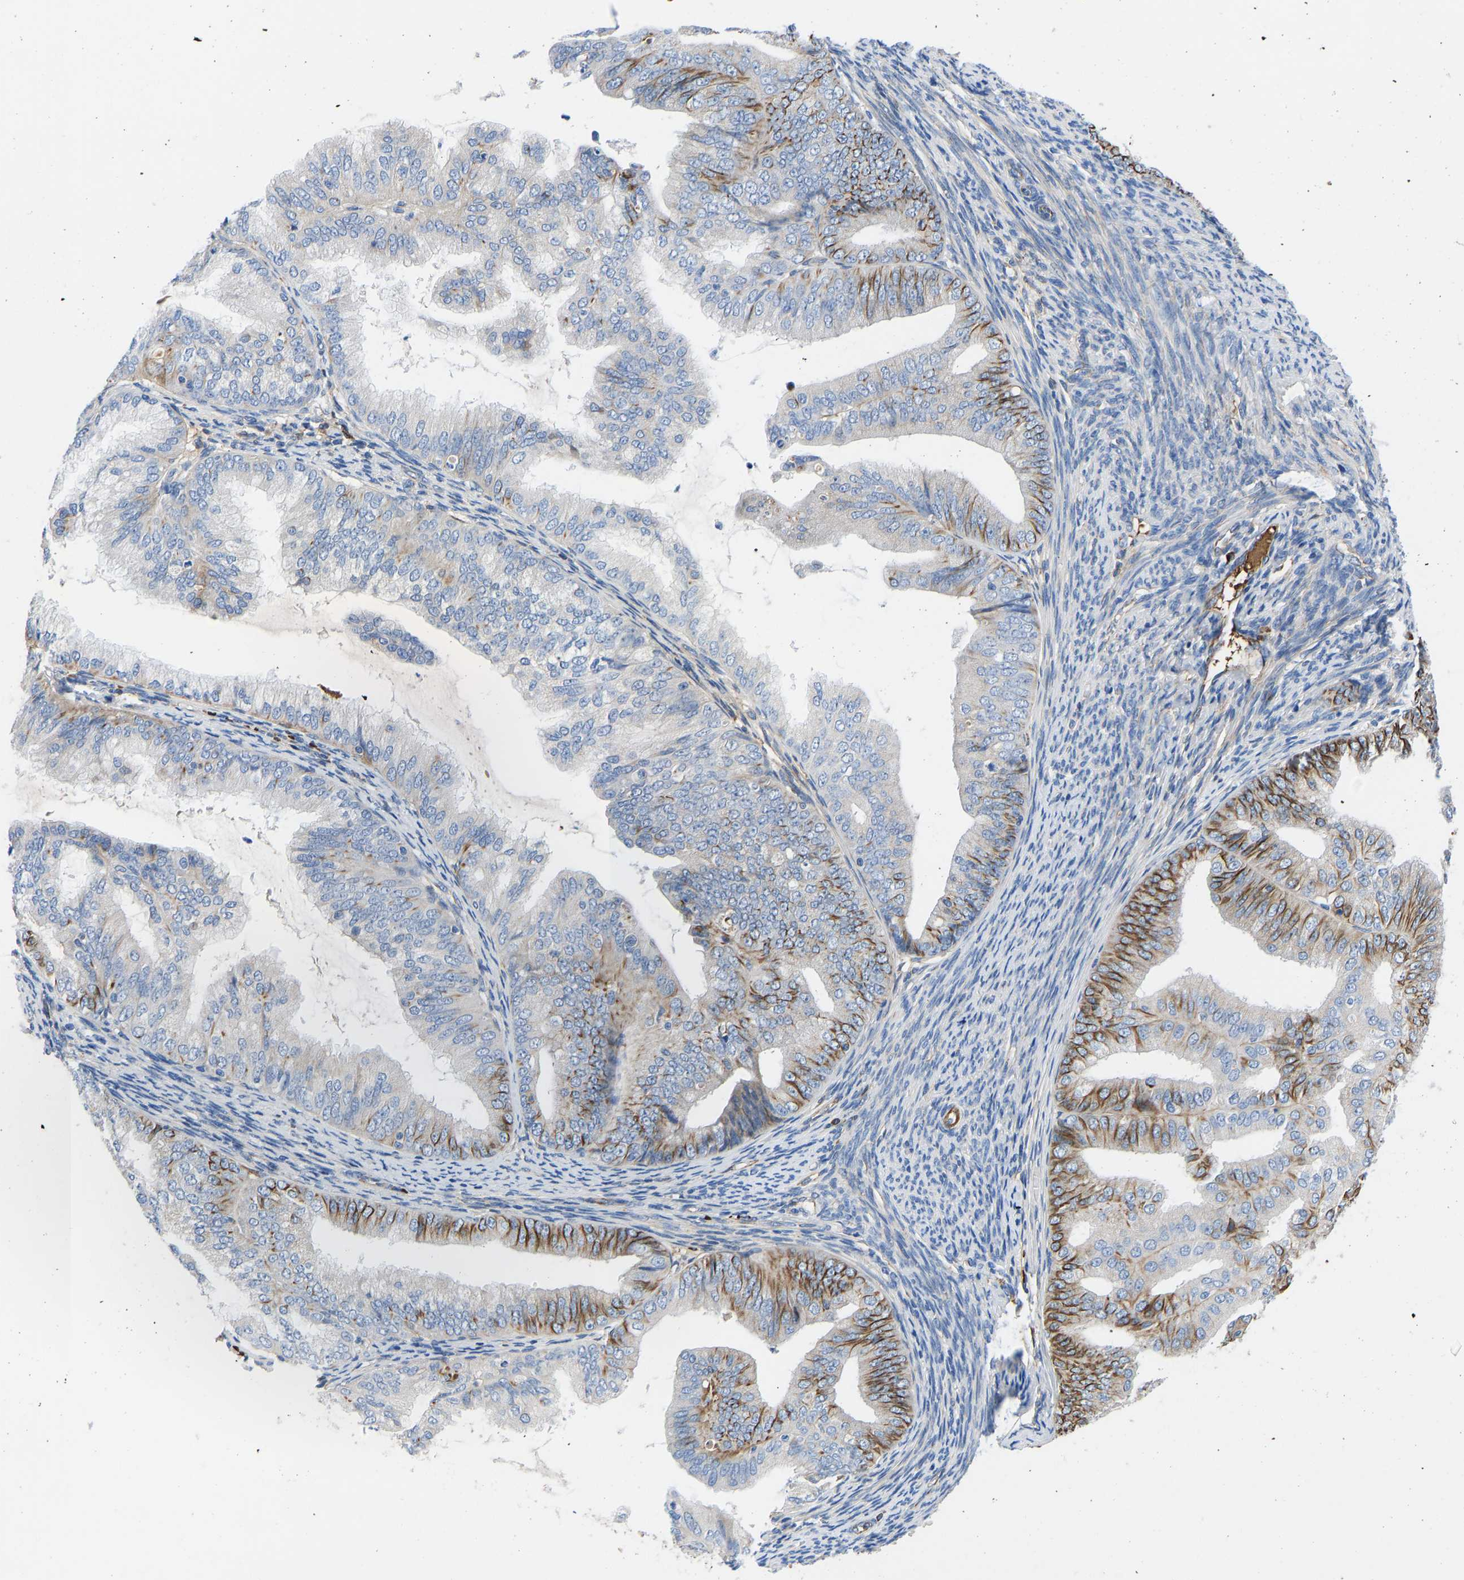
{"staining": {"intensity": "moderate", "quantity": "<25%", "location": "cytoplasmic/membranous"}, "tissue": "endometrial cancer", "cell_type": "Tumor cells", "image_type": "cancer", "snomed": [{"axis": "morphology", "description": "Adenocarcinoma, NOS"}, {"axis": "topography", "description": "Endometrium"}], "caption": "Immunohistochemical staining of human endometrial cancer (adenocarcinoma) shows low levels of moderate cytoplasmic/membranous protein positivity in approximately <25% of tumor cells.", "gene": "HSPG2", "patient": {"sex": "female", "age": 63}}